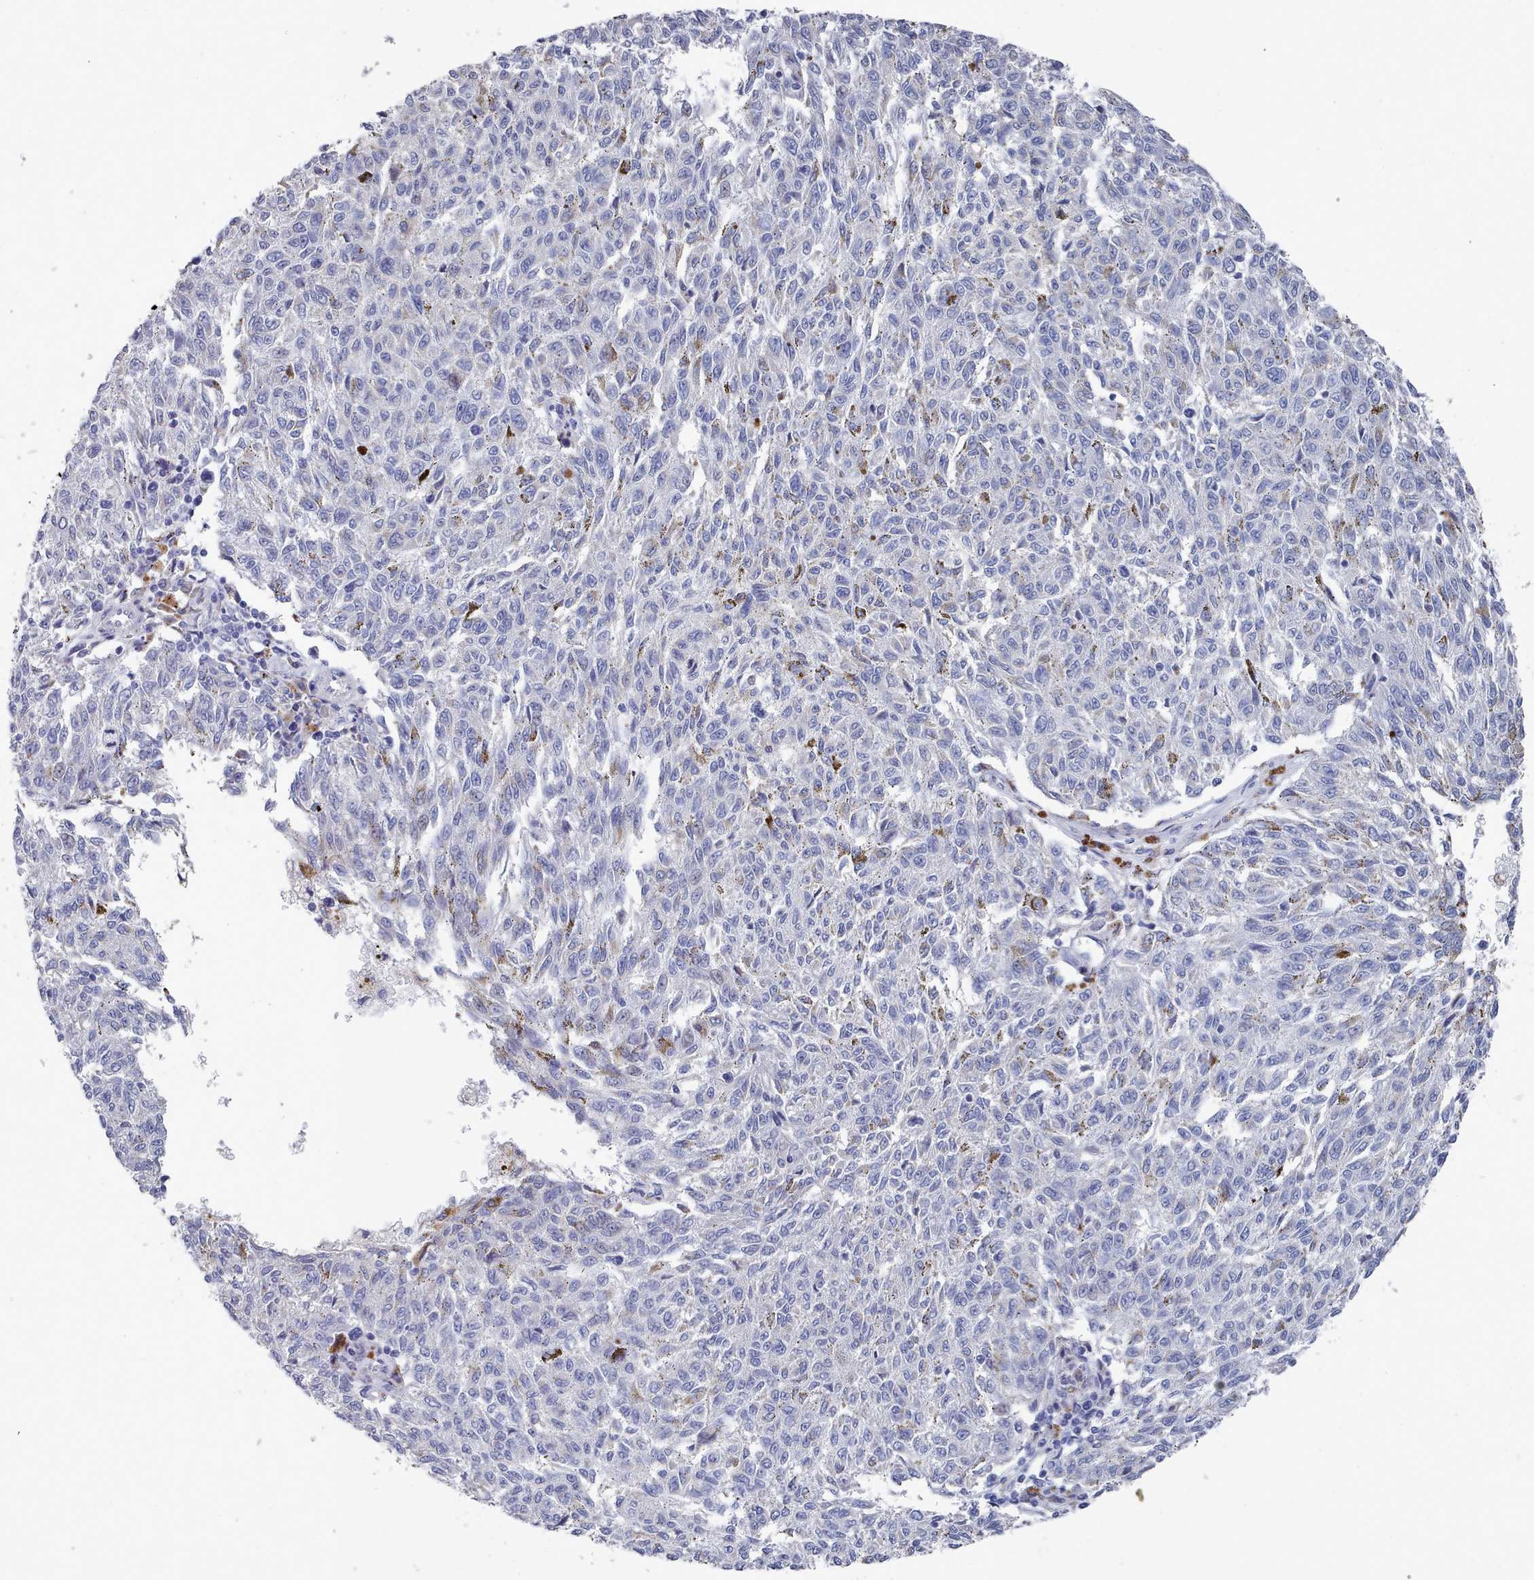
{"staining": {"intensity": "negative", "quantity": "none", "location": "none"}, "tissue": "melanoma", "cell_type": "Tumor cells", "image_type": "cancer", "snomed": [{"axis": "morphology", "description": "Malignant melanoma, NOS"}, {"axis": "topography", "description": "Skin"}], "caption": "IHC histopathology image of human malignant melanoma stained for a protein (brown), which displays no expression in tumor cells.", "gene": "ACAD11", "patient": {"sex": "female", "age": 72}}